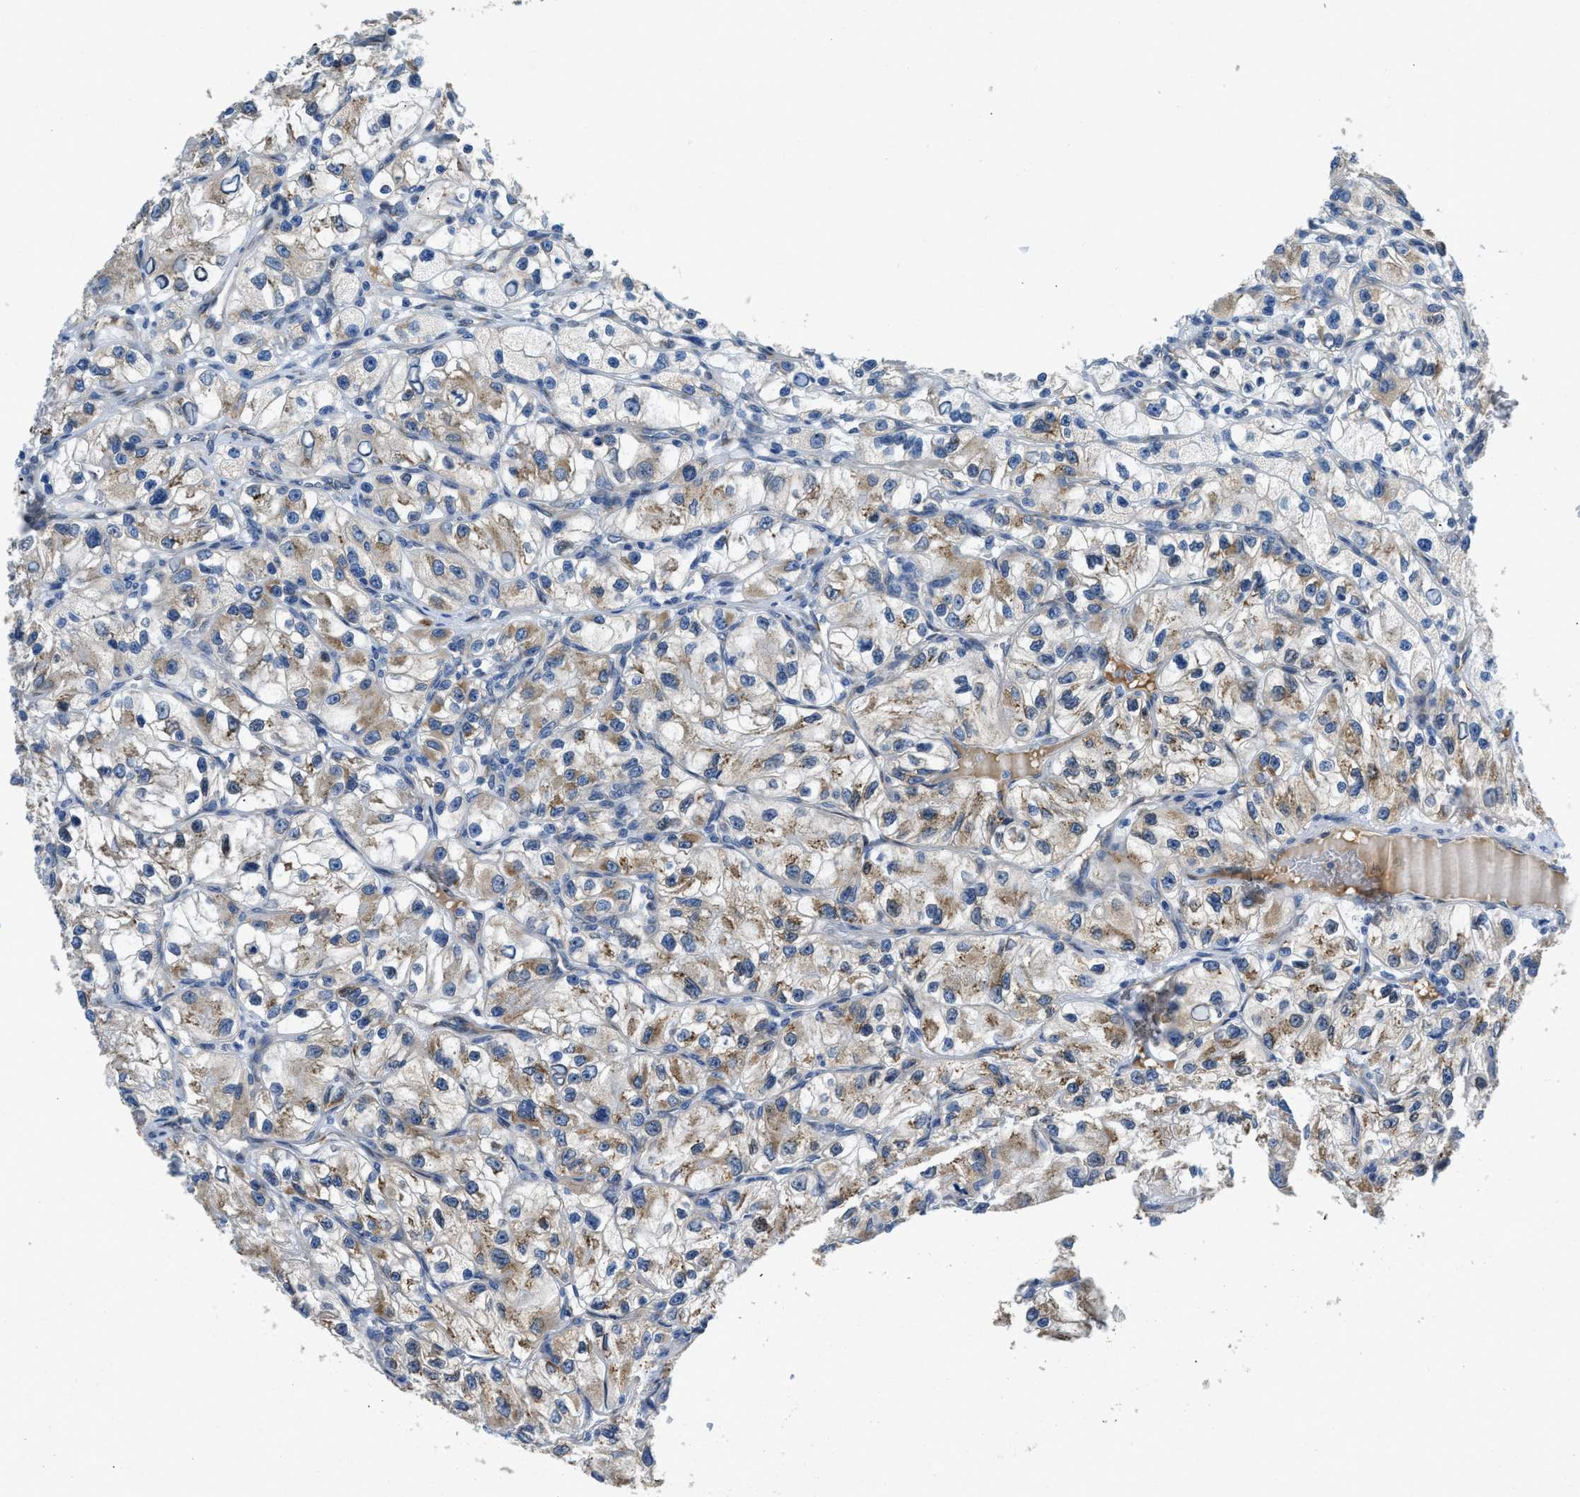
{"staining": {"intensity": "moderate", "quantity": ">75%", "location": "cytoplasmic/membranous"}, "tissue": "renal cancer", "cell_type": "Tumor cells", "image_type": "cancer", "snomed": [{"axis": "morphology", "description": "Adenocarcinoma, NOS"}, {"axis": "topography", "description": "Kidney"}], "caption": "Immunohistochemical staining of renal adenocarcinoma displays medium levels of moderate cytoplasmic/membranous protein positivity in about >75% of tumor cells. The protein is stained brown, and the nuclei are stained in blue (DAB IHC with brightfield microscopy, high magnification).", "gene": "GGCX", "patient": {"sex": "female", "age": 57}}